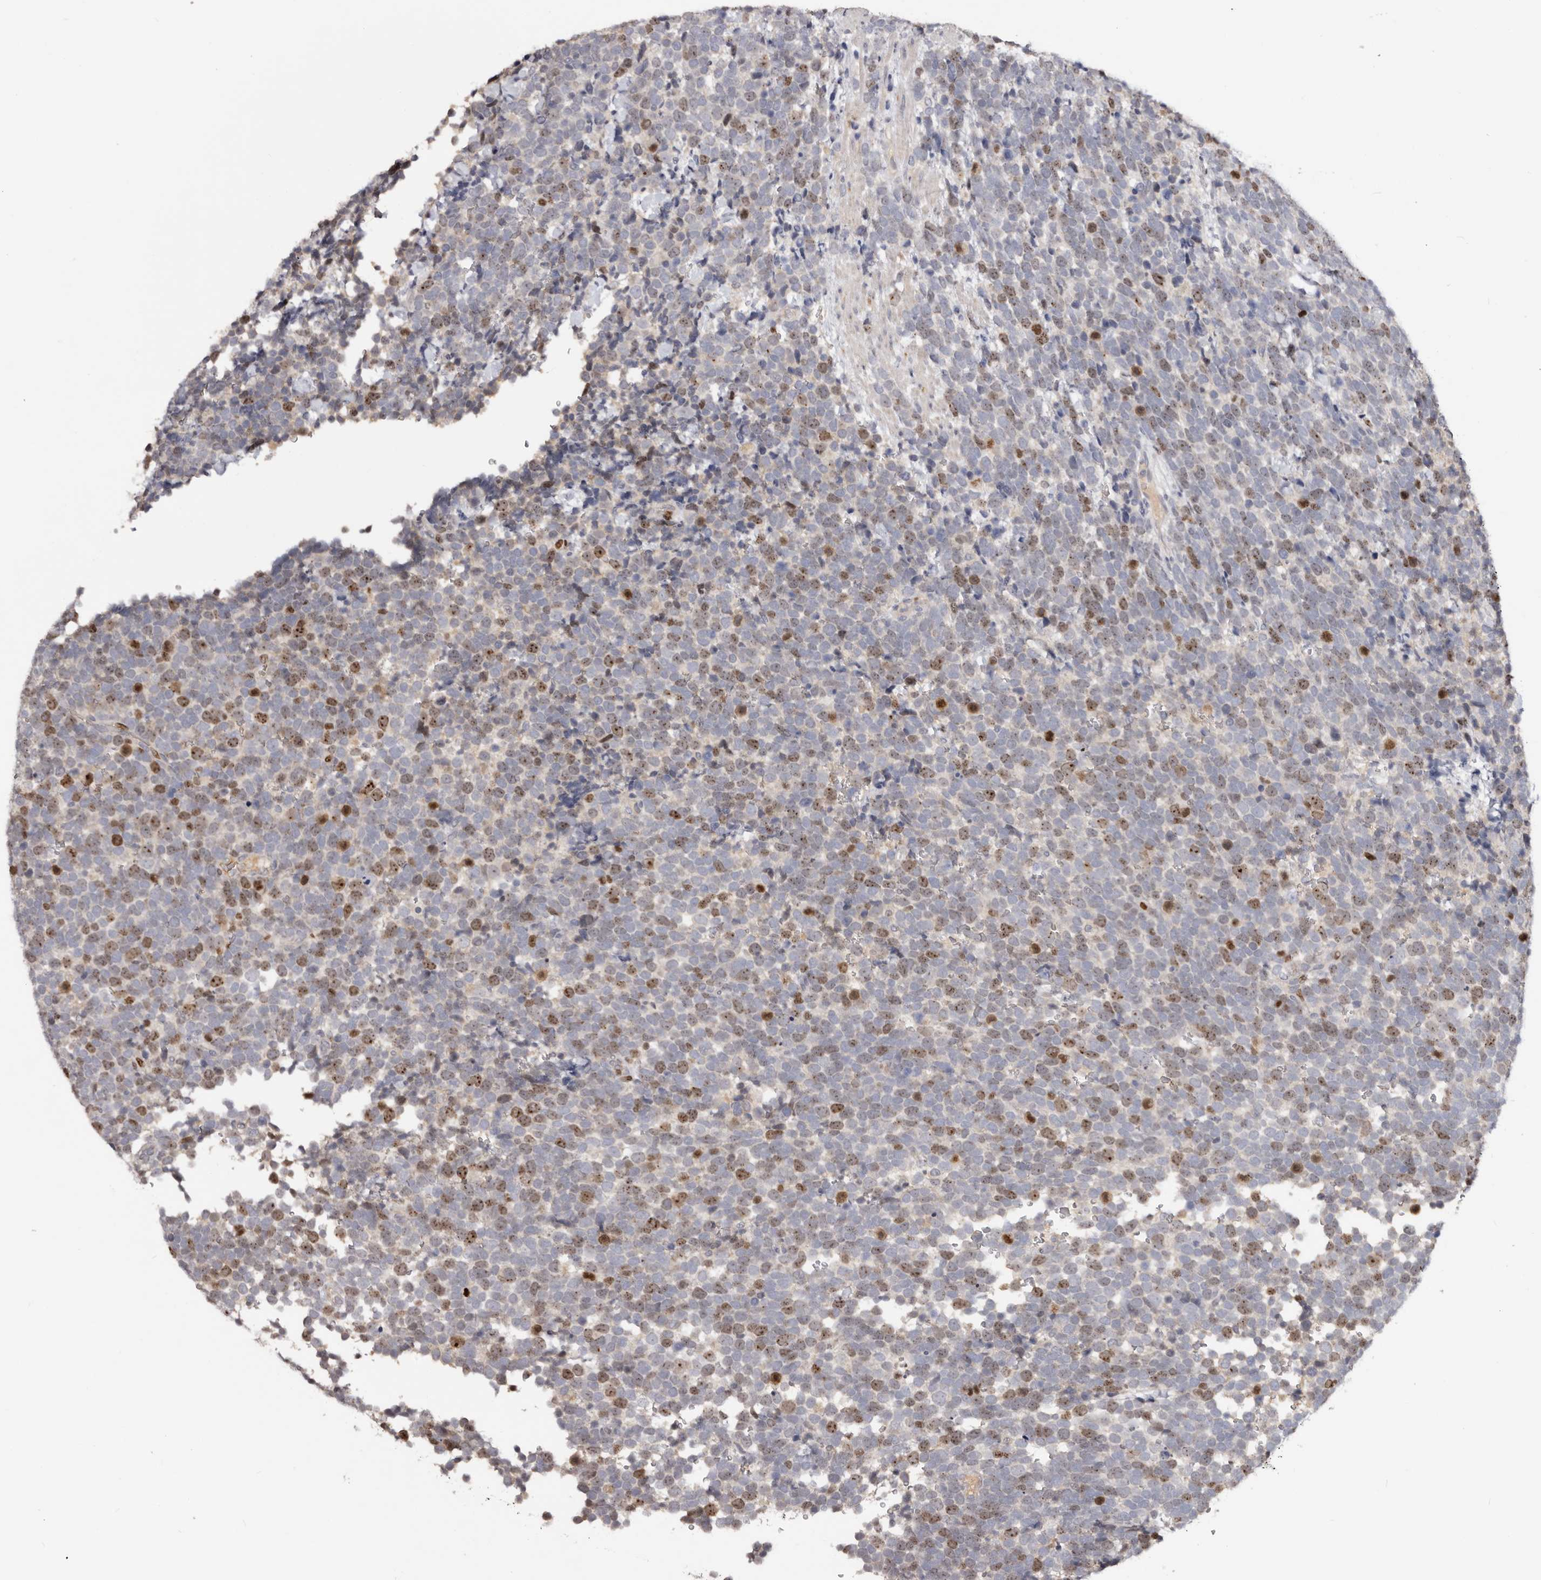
{"staining": {"intensity": "moderate", "quantity": "25%-75%", "location": "nuclear"}, "tissue": "urothelial cancer", "cell_type": "Tumor cells", "image_type": "cancer", "snomed": [{"axis": "morphology", "description": "Urothelial carcinoma, High grade"}, {"axis": "topography", "description": "Urinary bladder"}], "caption": "Moderate nuclear expression for a protein is identified in about 25%-75% of tumor cells of urothelial cancer using immunohistochemistry.", "gene": "CCDC190", "patient": {"sex": "female", "age": 82}}